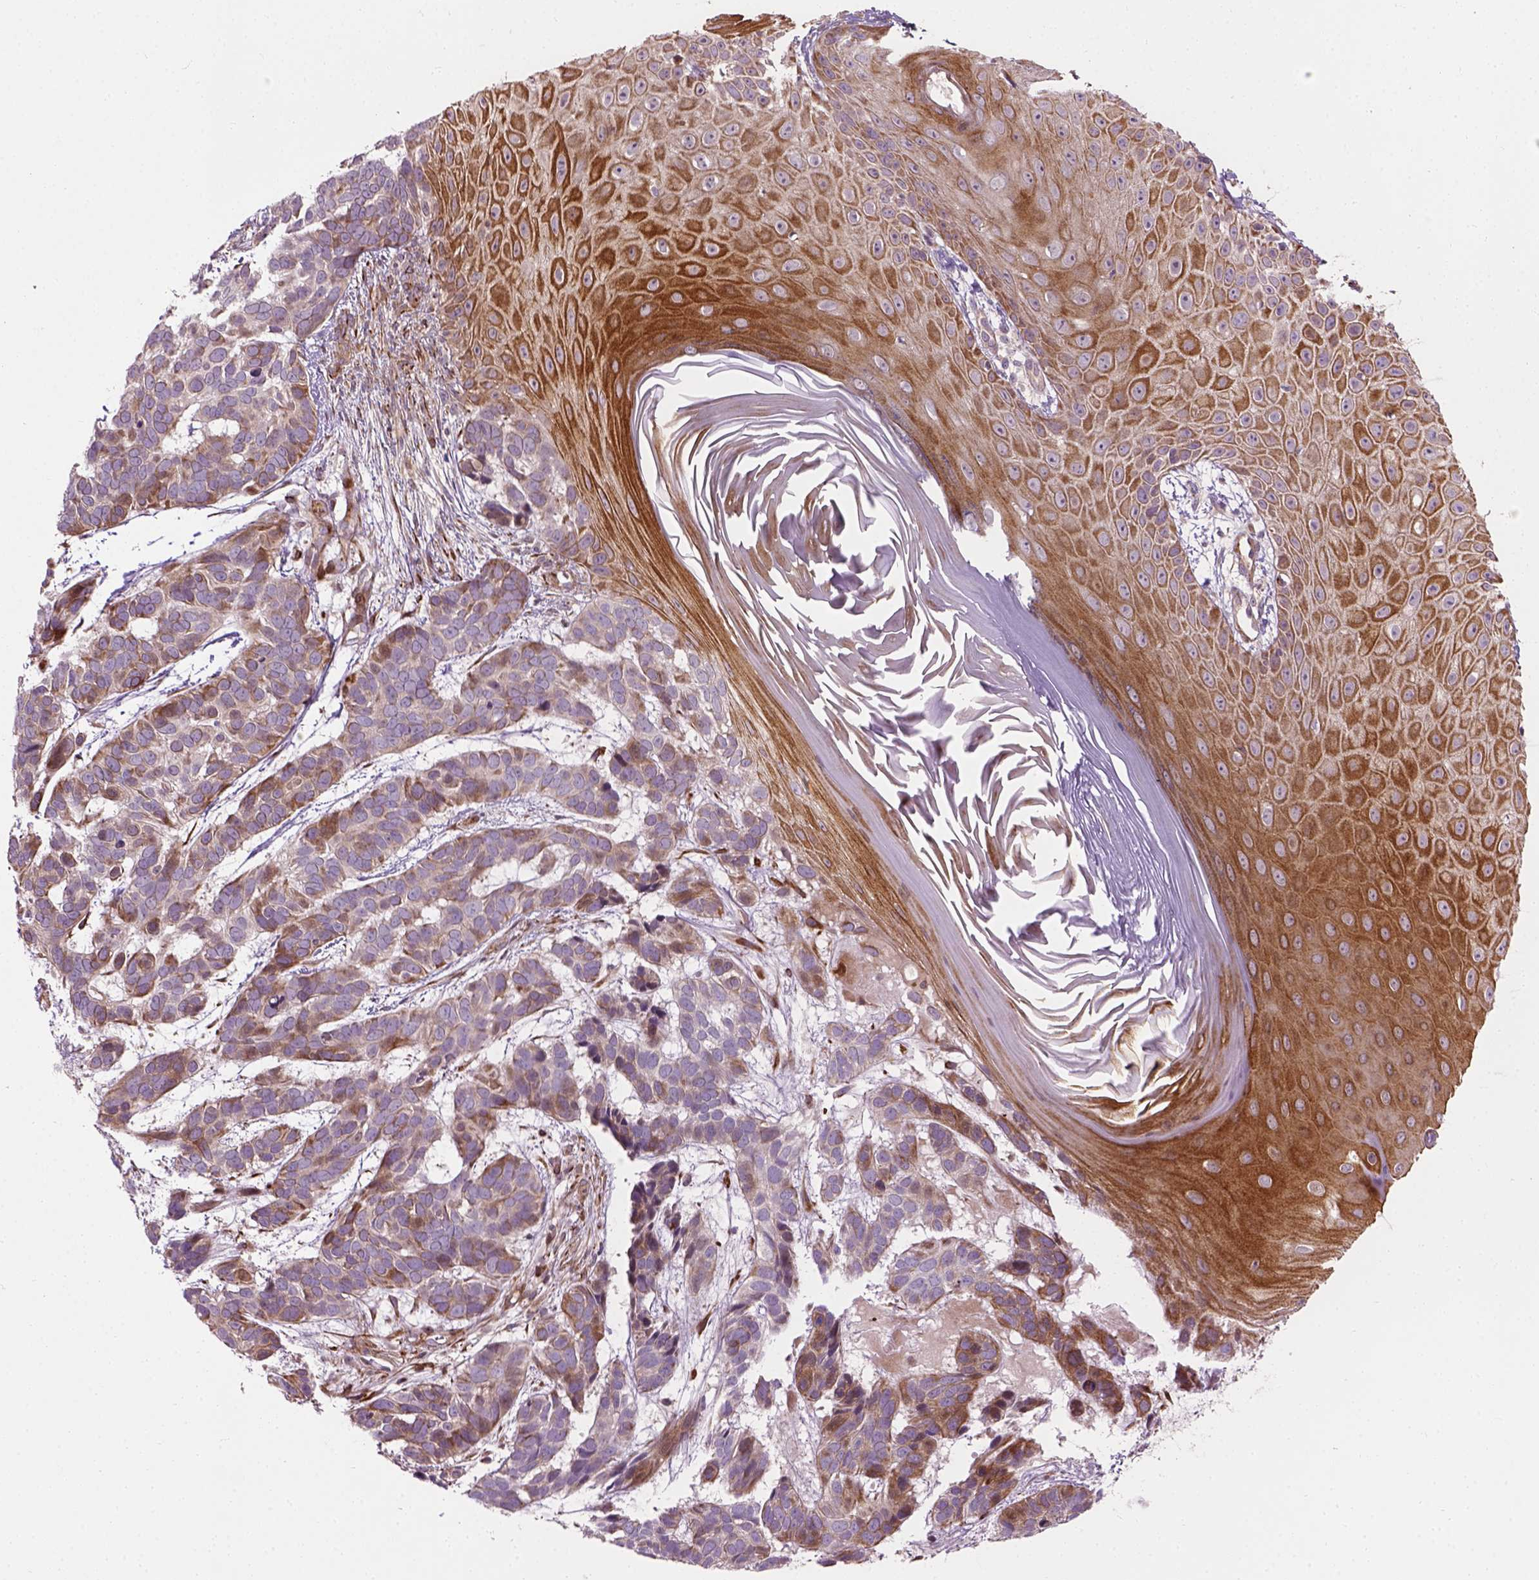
{"staining": {"intensity": "moderate", "quantity": ">75%", "location": "cytoplasmic/membranous"}, "tissue": "skin cancer", "cell_type": "Tumor cells", "image_type": "cancer", "snomed": [{"axis": "morphology", "description": "Basal cell carcinoma"}, {"axis": "topography", "description": "Skin"}], "caption": "Human skin cancer (basal cell carcinoma) stained with a protein marker displays moderate staining in tumor cells.", "gene": "PKP3", "patient": {"sex": "male", "age": 78}}